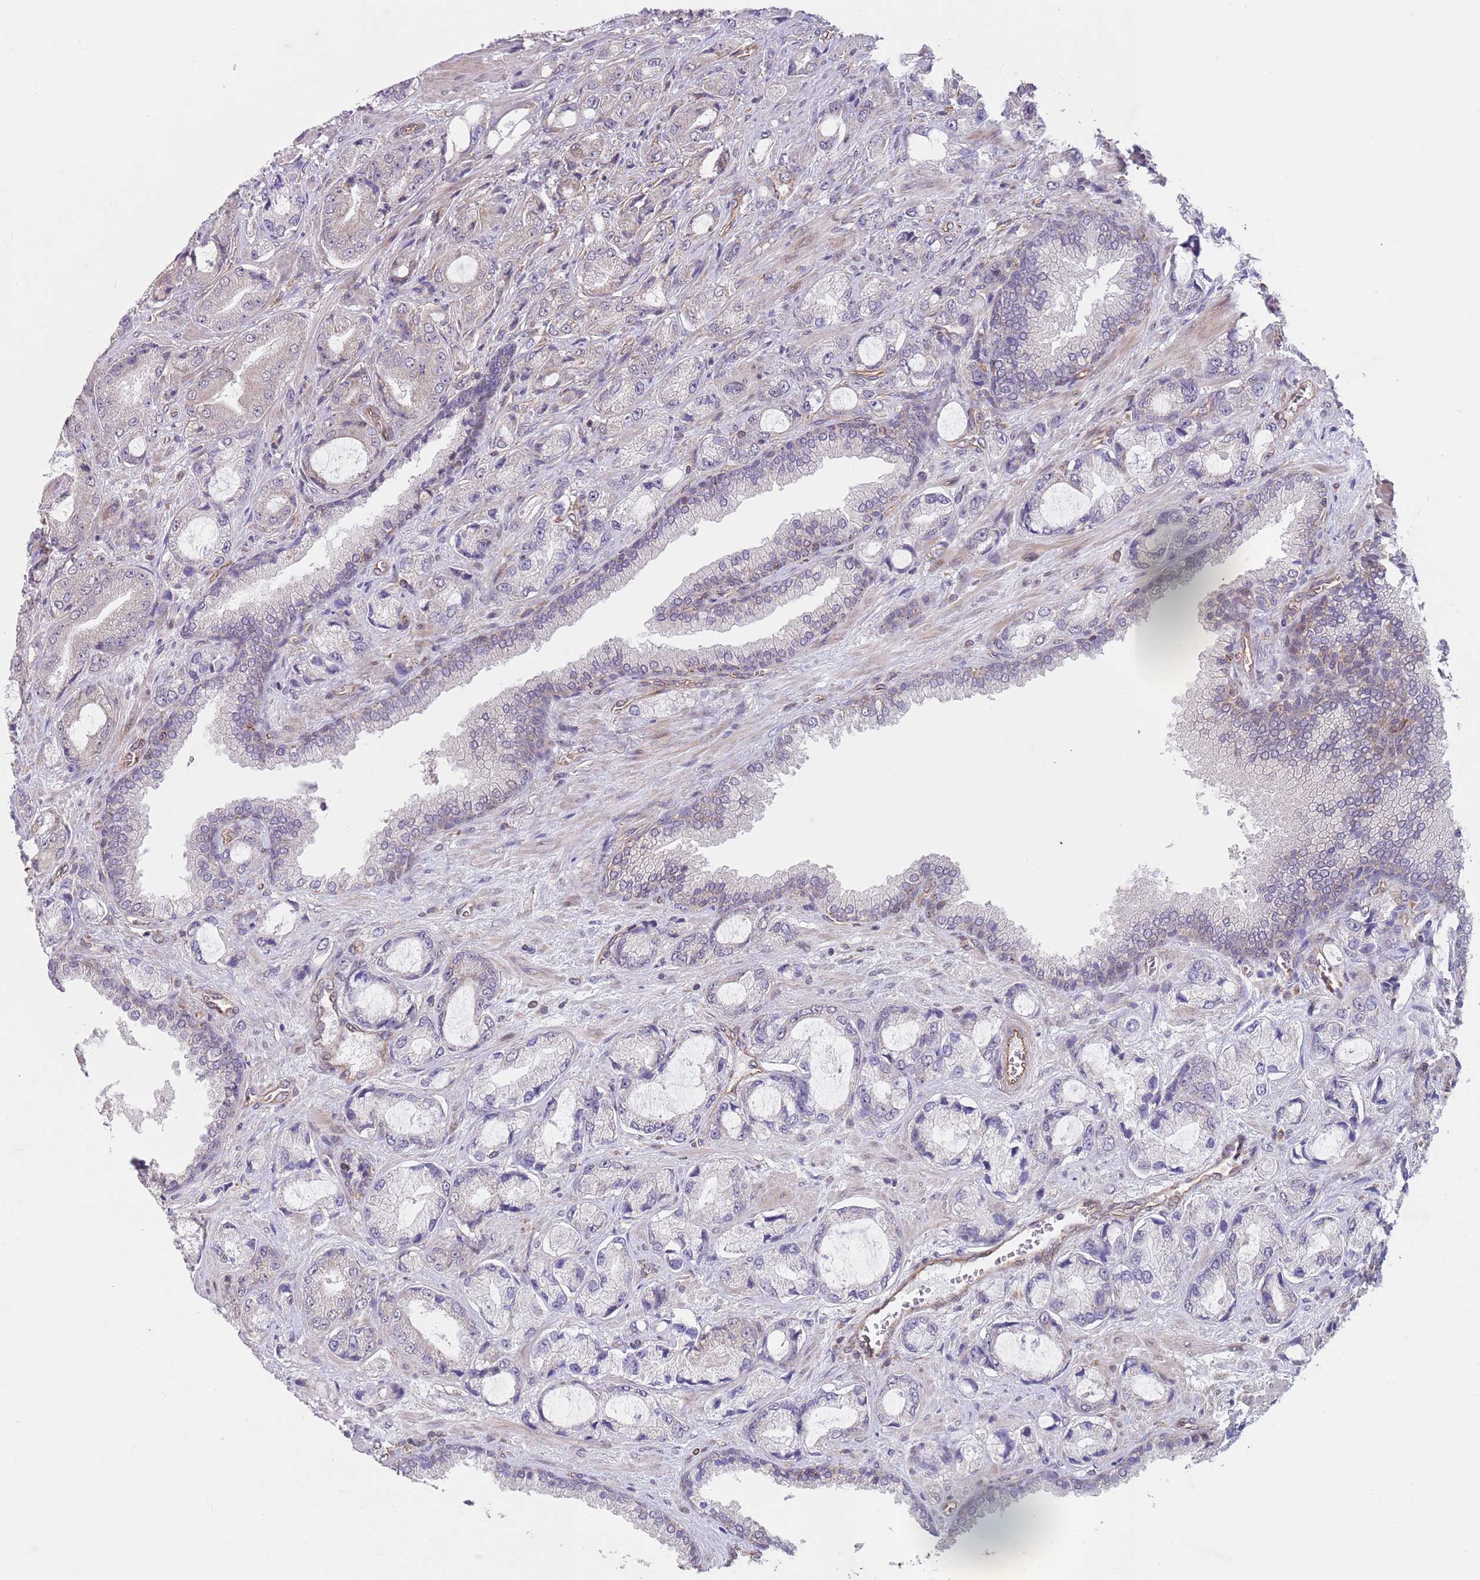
{"staining": {"intensity": "negative", "quantity": "none", "location": "none"}, "tissue": "prostate cancer", "cell_type": "Tumor cells", "image_type": "cancer", "snomed": [{"axis": "morphology", "description": "Adenocarcinoma, High grade"}, {"axis": "topography", "description": "Prostate"}], "caption": "This is a image of immunohistochemistry (IHC) staining of prostate cancer, which shows no expression in tumor cells. (IHC, brightfield microscopy, high magnification).", "gene": "CHD9", "patient": {"sex": "male", "age": 68}}